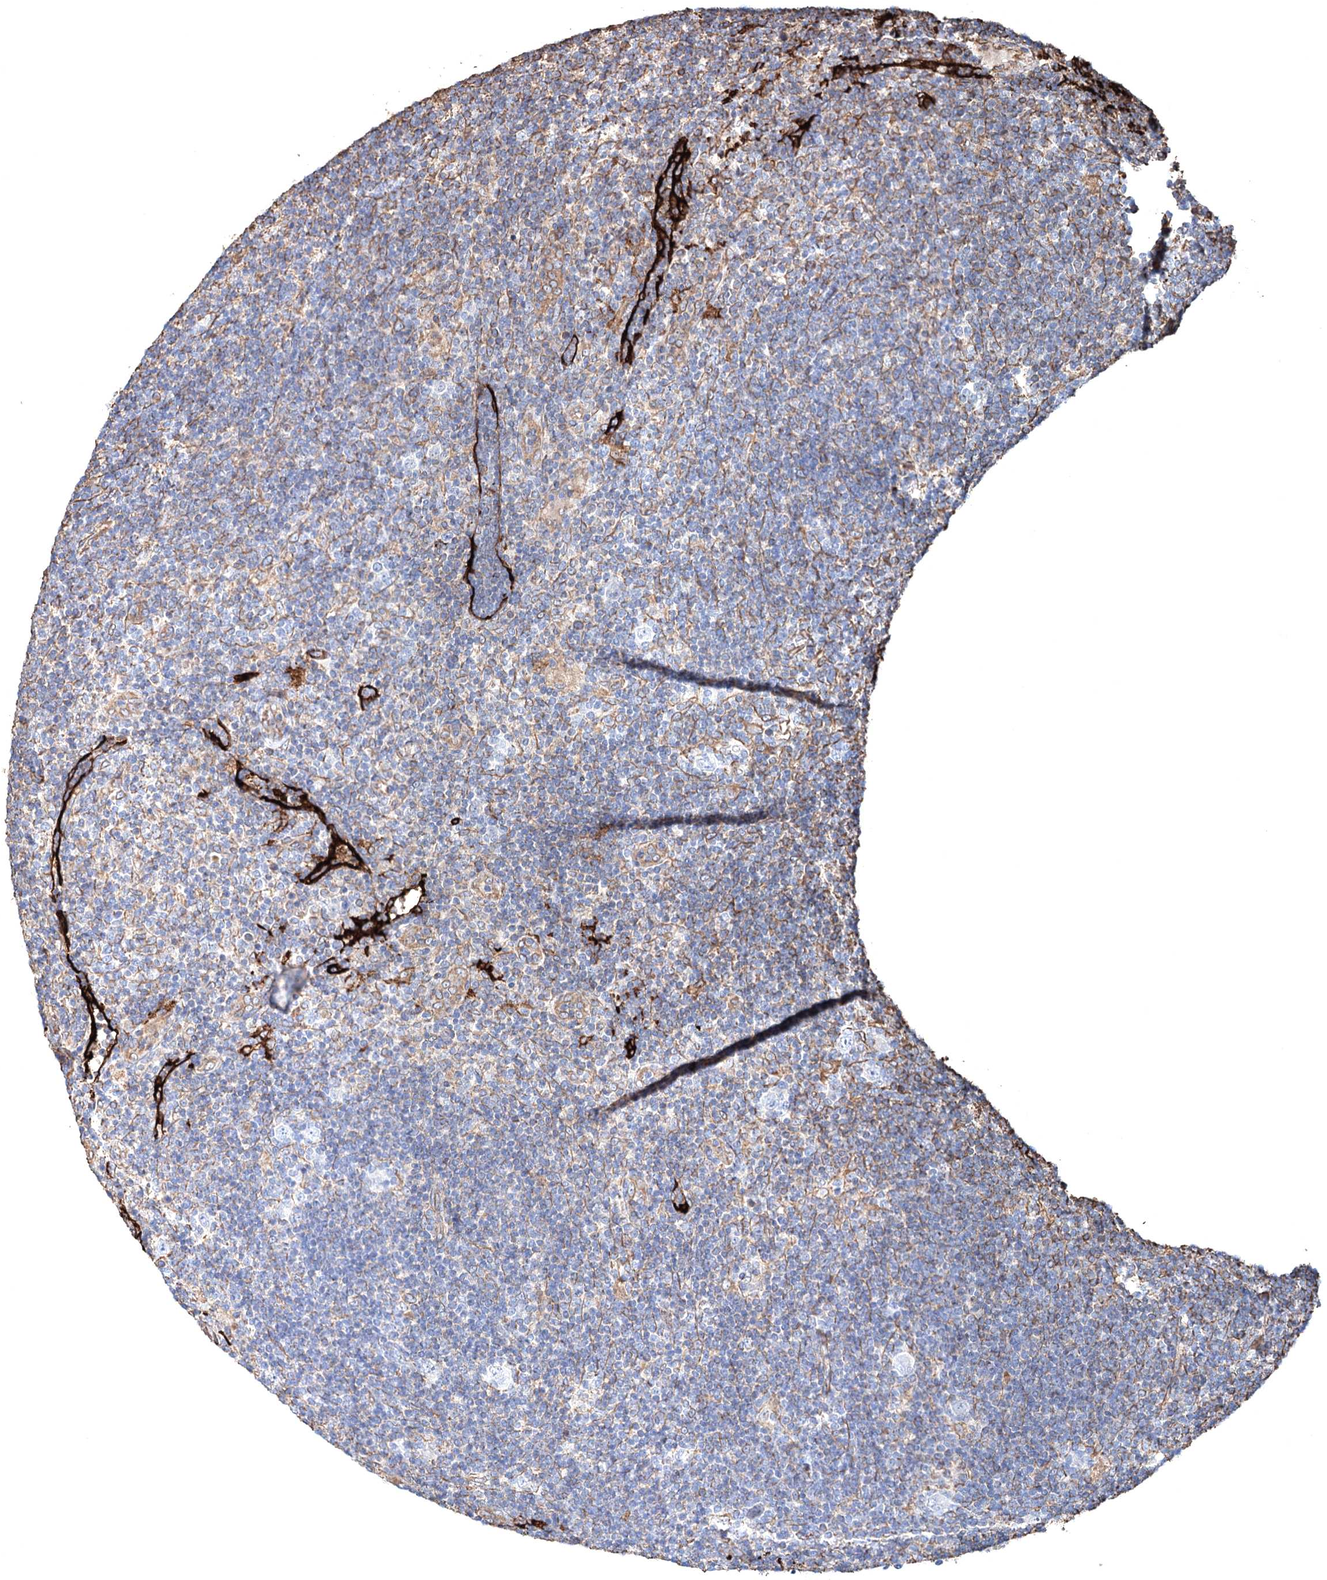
{"staining": {"intensity": "negative", "quantity": "none", "location": "none"}, "tissue": "lymphoma", "cell_type": "Tumor cells", "image_type": "cancer", "snomed": [{"axis": "morphology", "description": "Hodgkin's disease, NOS"}, {"axis": "topography", "description": "Lymph node"}], "caption": "Immunohistochemistry histopathology image of human lymphoma stained for a protein (brown), which displays no expression in tumor cells. (Brightfield microscopy of DAB (3,3'-diaminobenzidine) immunohistochemistry (IHC) at high magnification).", "gene": "CLEC4M", "patient": {"sex": "female", "age": 57}}